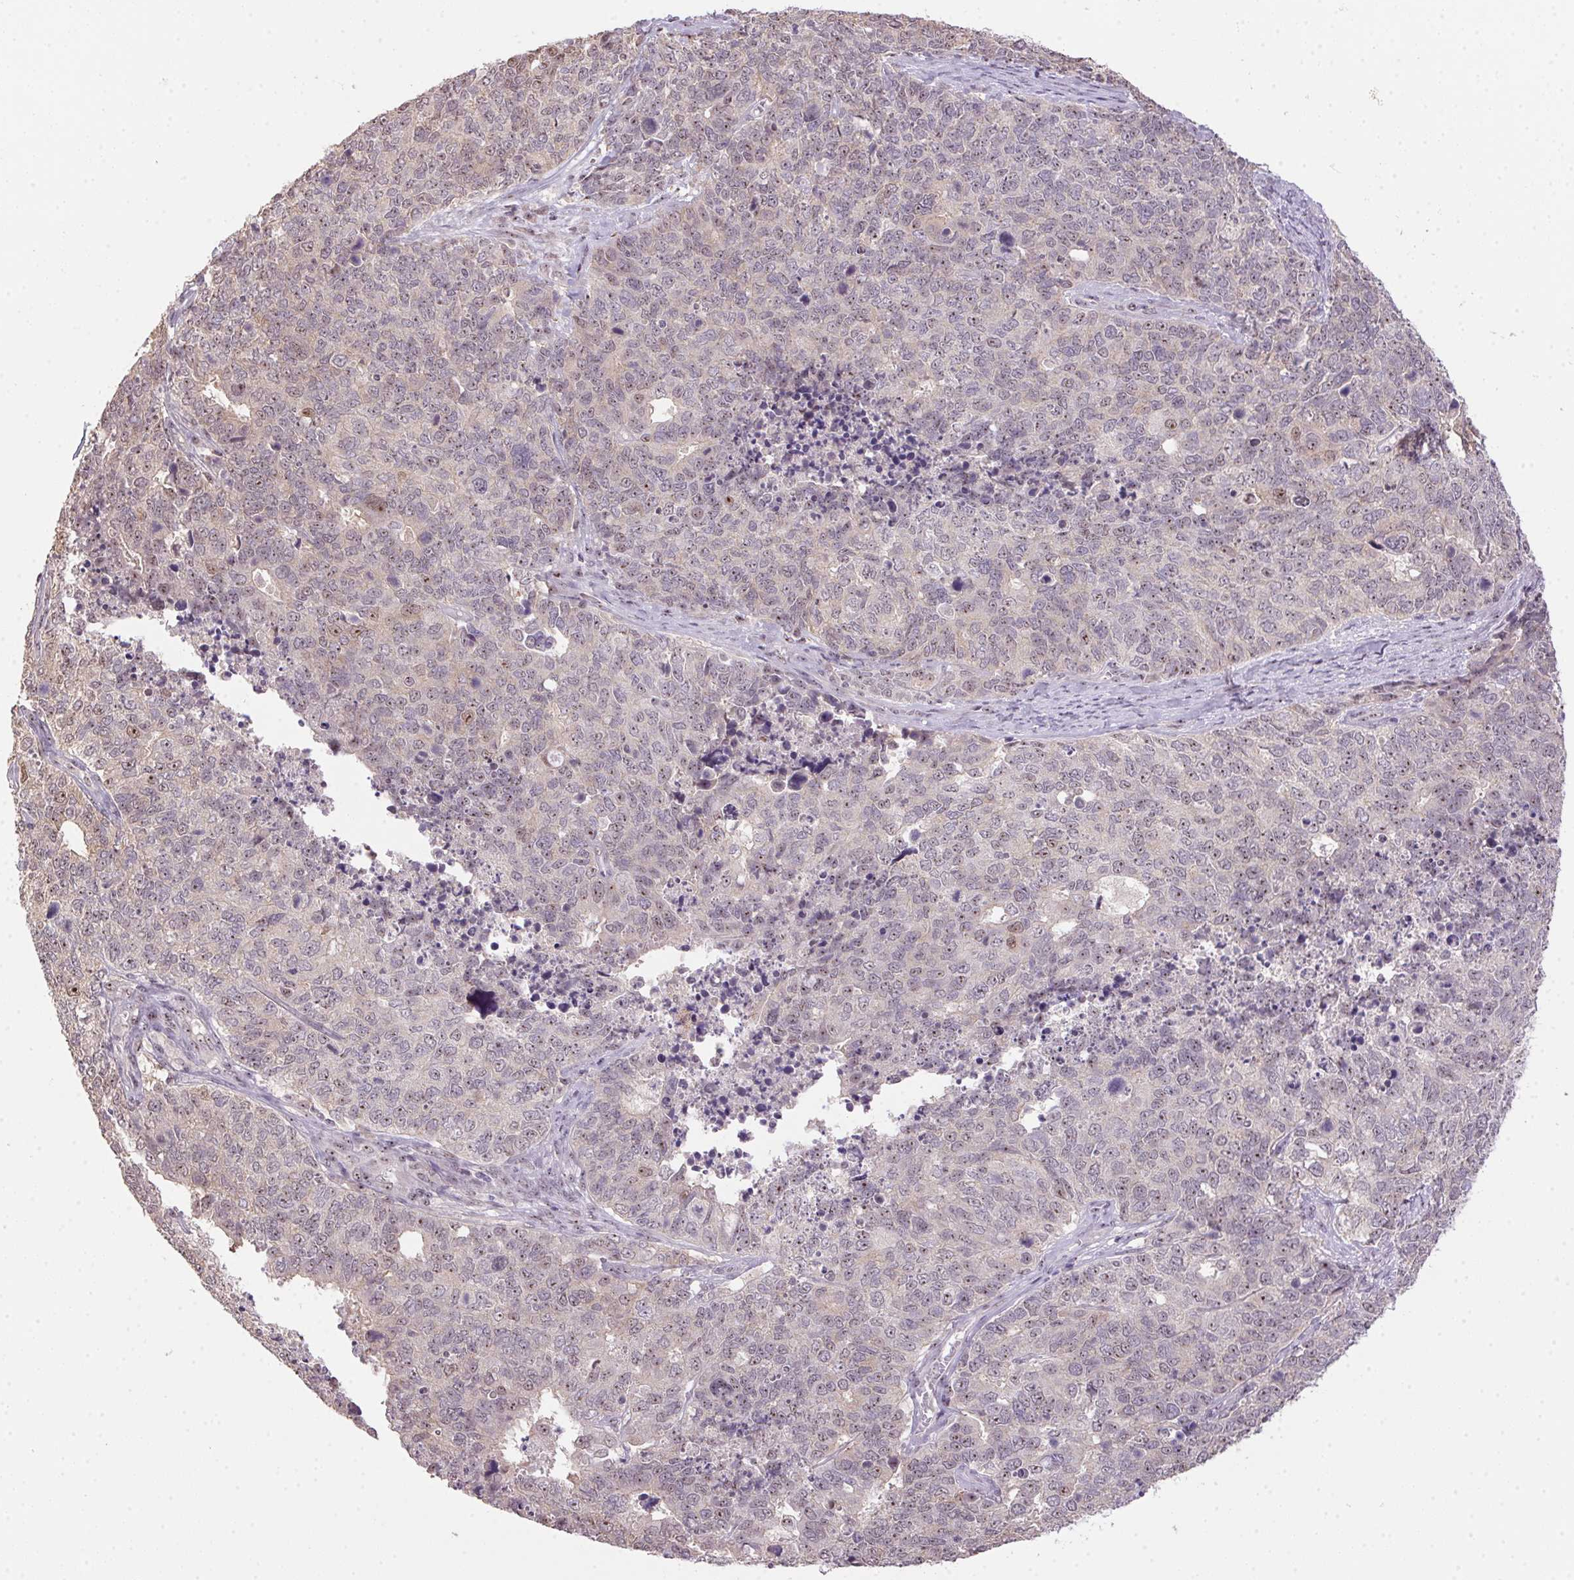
{"staining": {"intensity": "weak", "quantity": "<25%", "location": "nuclear"}, "tissue": "cervical cancer", "cell_type": "Tumor cells", "image_type": "cancer", "snomed": [{"axis": "morphology", "description": "Adenocarcinoma, NOS"}, {"axis": "topography", "description": "Cervix"}], "caption": "Immunohistochemistry (IHC) of adenocarcinoma (cervical) demonstrates no expression in tumor cells.", "gene": "BATF2", "patient": {"sex": "female", "age": 63}}